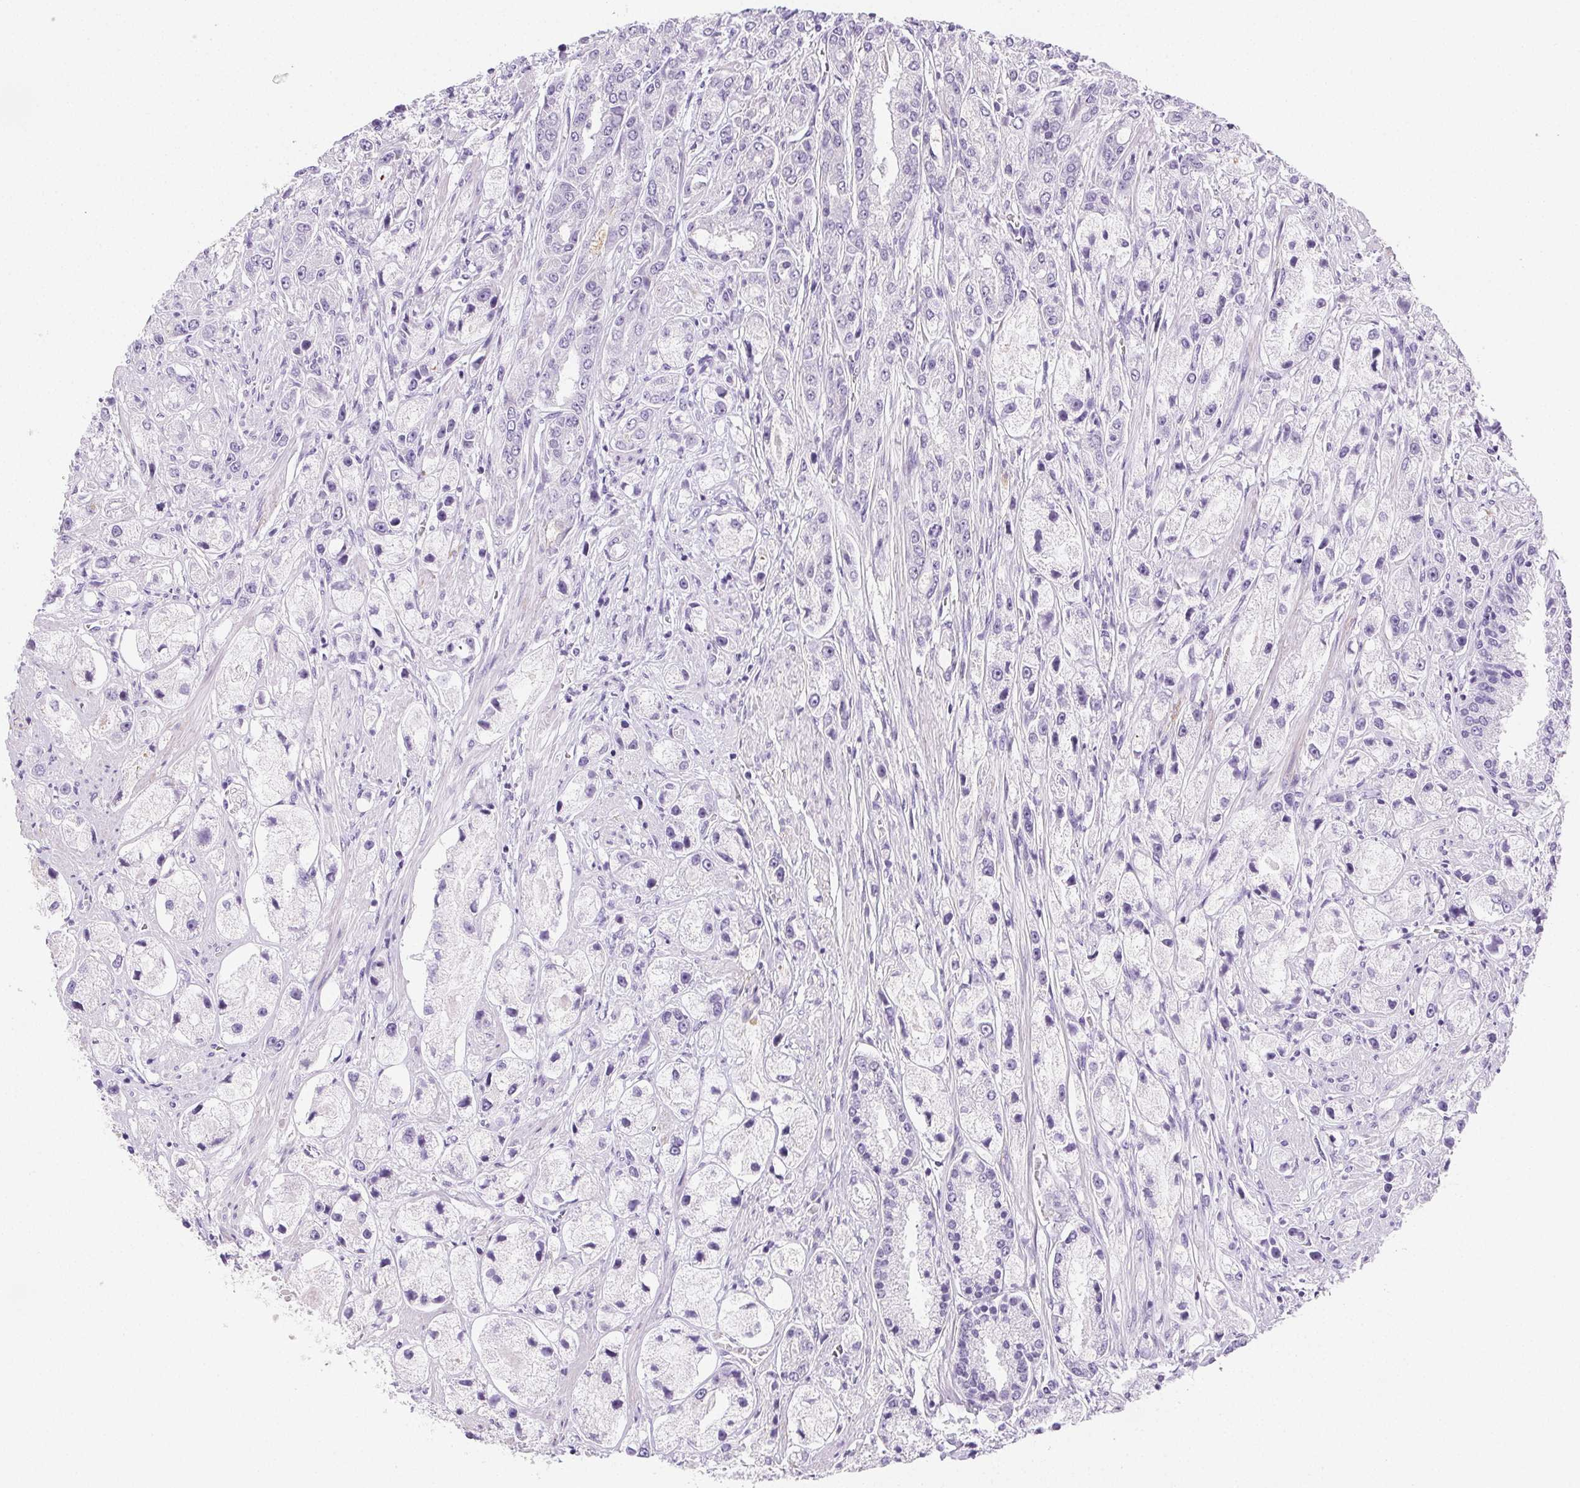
{"staining": {"intensity": "negative", "quantity": "none", "location": "none"}, "tissue": "prostate cancer", "cell_type": "Tumor cells", "image_type": "cancer", "snomed": [{"axis": "morphology", "description": "Adenocarcinoma, High grade"}, {"axis": "topography", "description": "Prostate"}], "caption": "This is an immunohistochemistry (IHC) histopathology image of human adenocarcinoma (high-grade) (prostate). There is no positivity in tumor cells.", "gene": "VTN", "patient": {"sex": "male", "age": 67}}